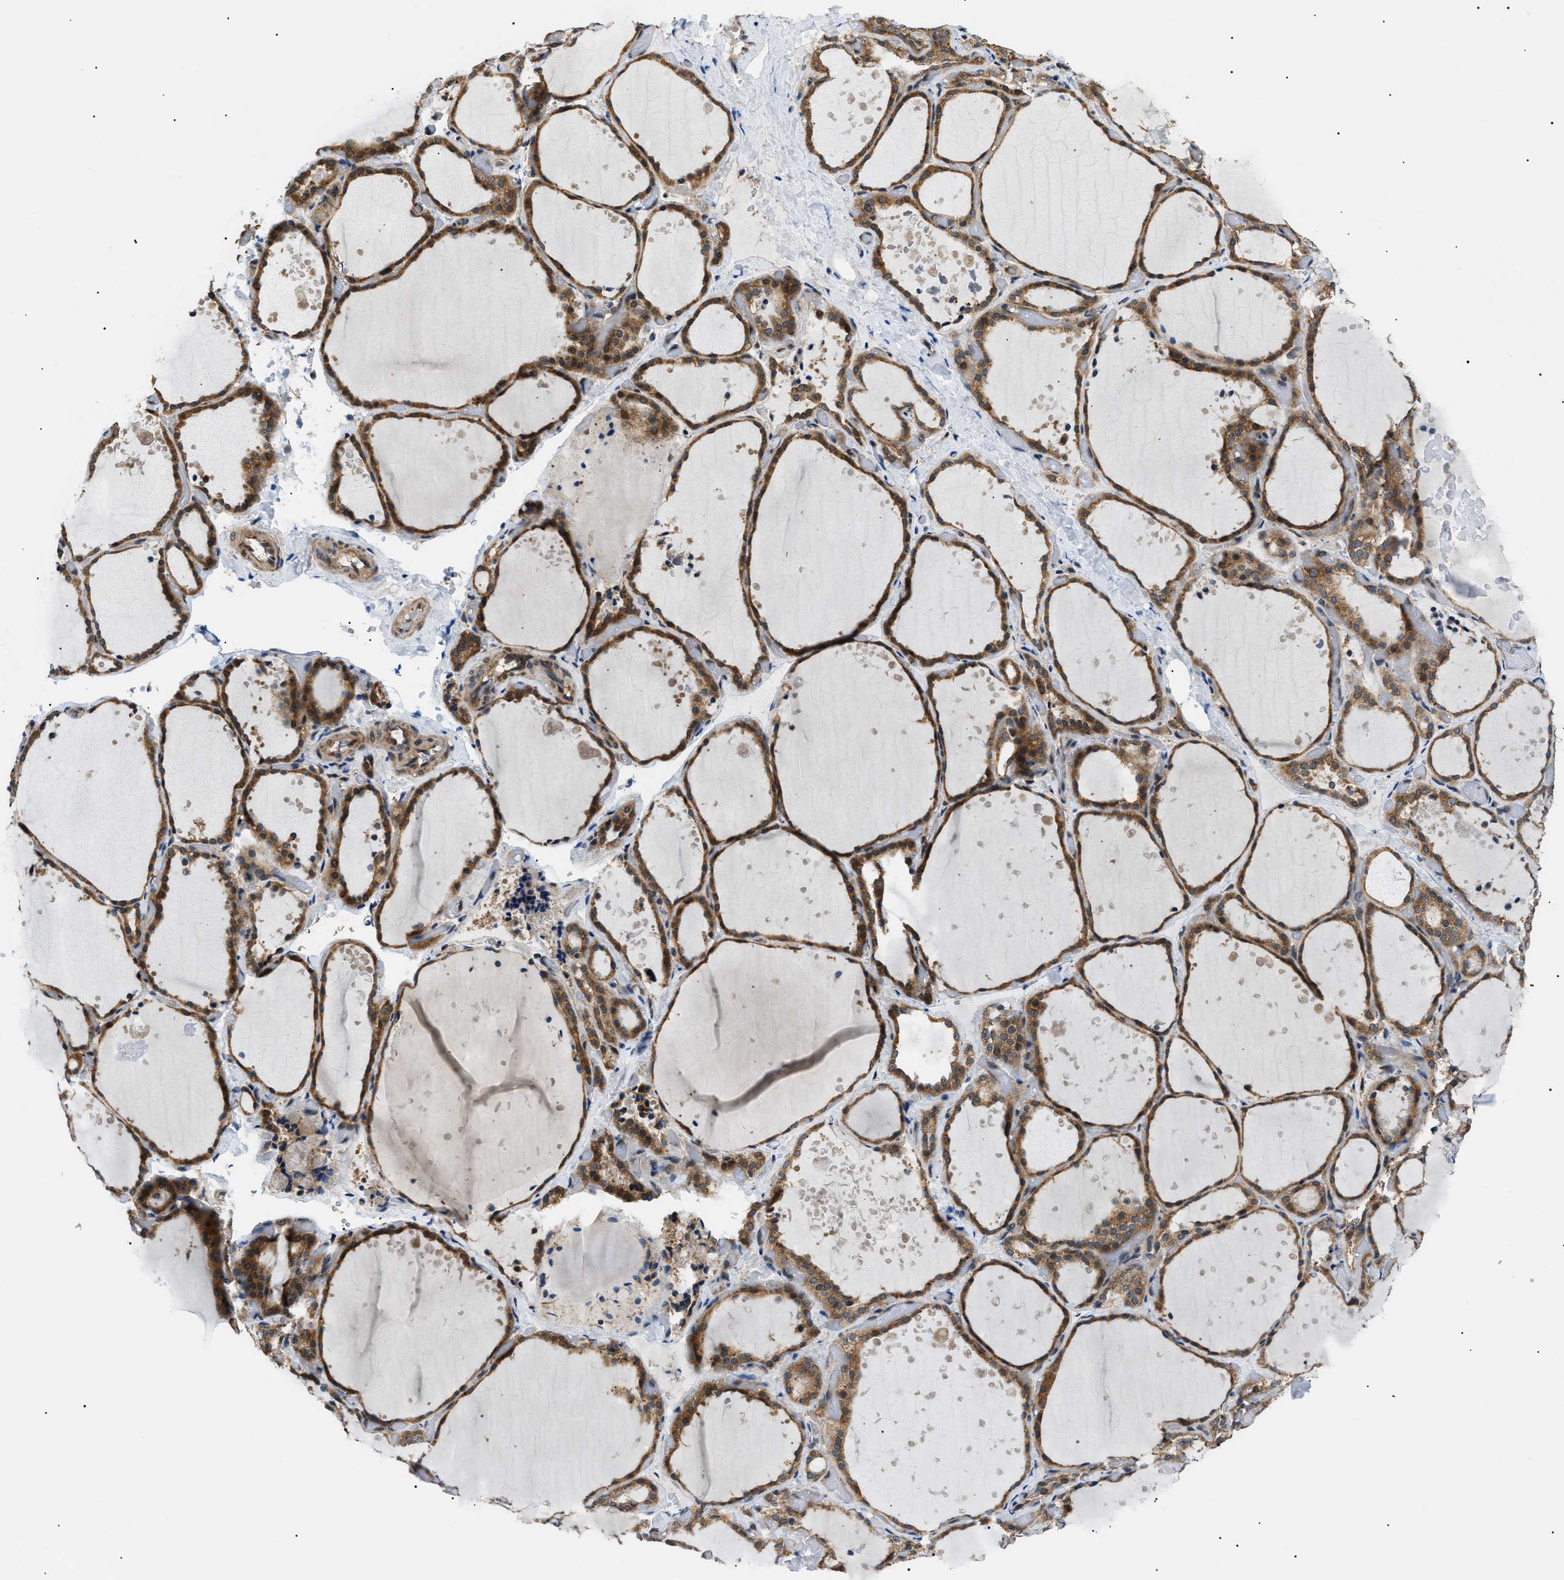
{"staining": {"intensity": "moderate", "quantity": ">75%", "location": "cytoplasmic/membranous"}, "tissue": "thyroid gland", "cell_type": "Glandular cells", "image_type": "normal", "snomed": [{"axis": "morphology", "description": "Normal tissue, NOS"}, {"axis": "topography", "description": "Thyroid gland"}], "caption": "About >75% of glandular cells in normal thyroid gland reveal moderate cytoplasmic/membranous protein expression as visualized by brown immunohistochemical staining.", "gene": "SRPK1", "patient": {"sex": "female", "age": 44}}